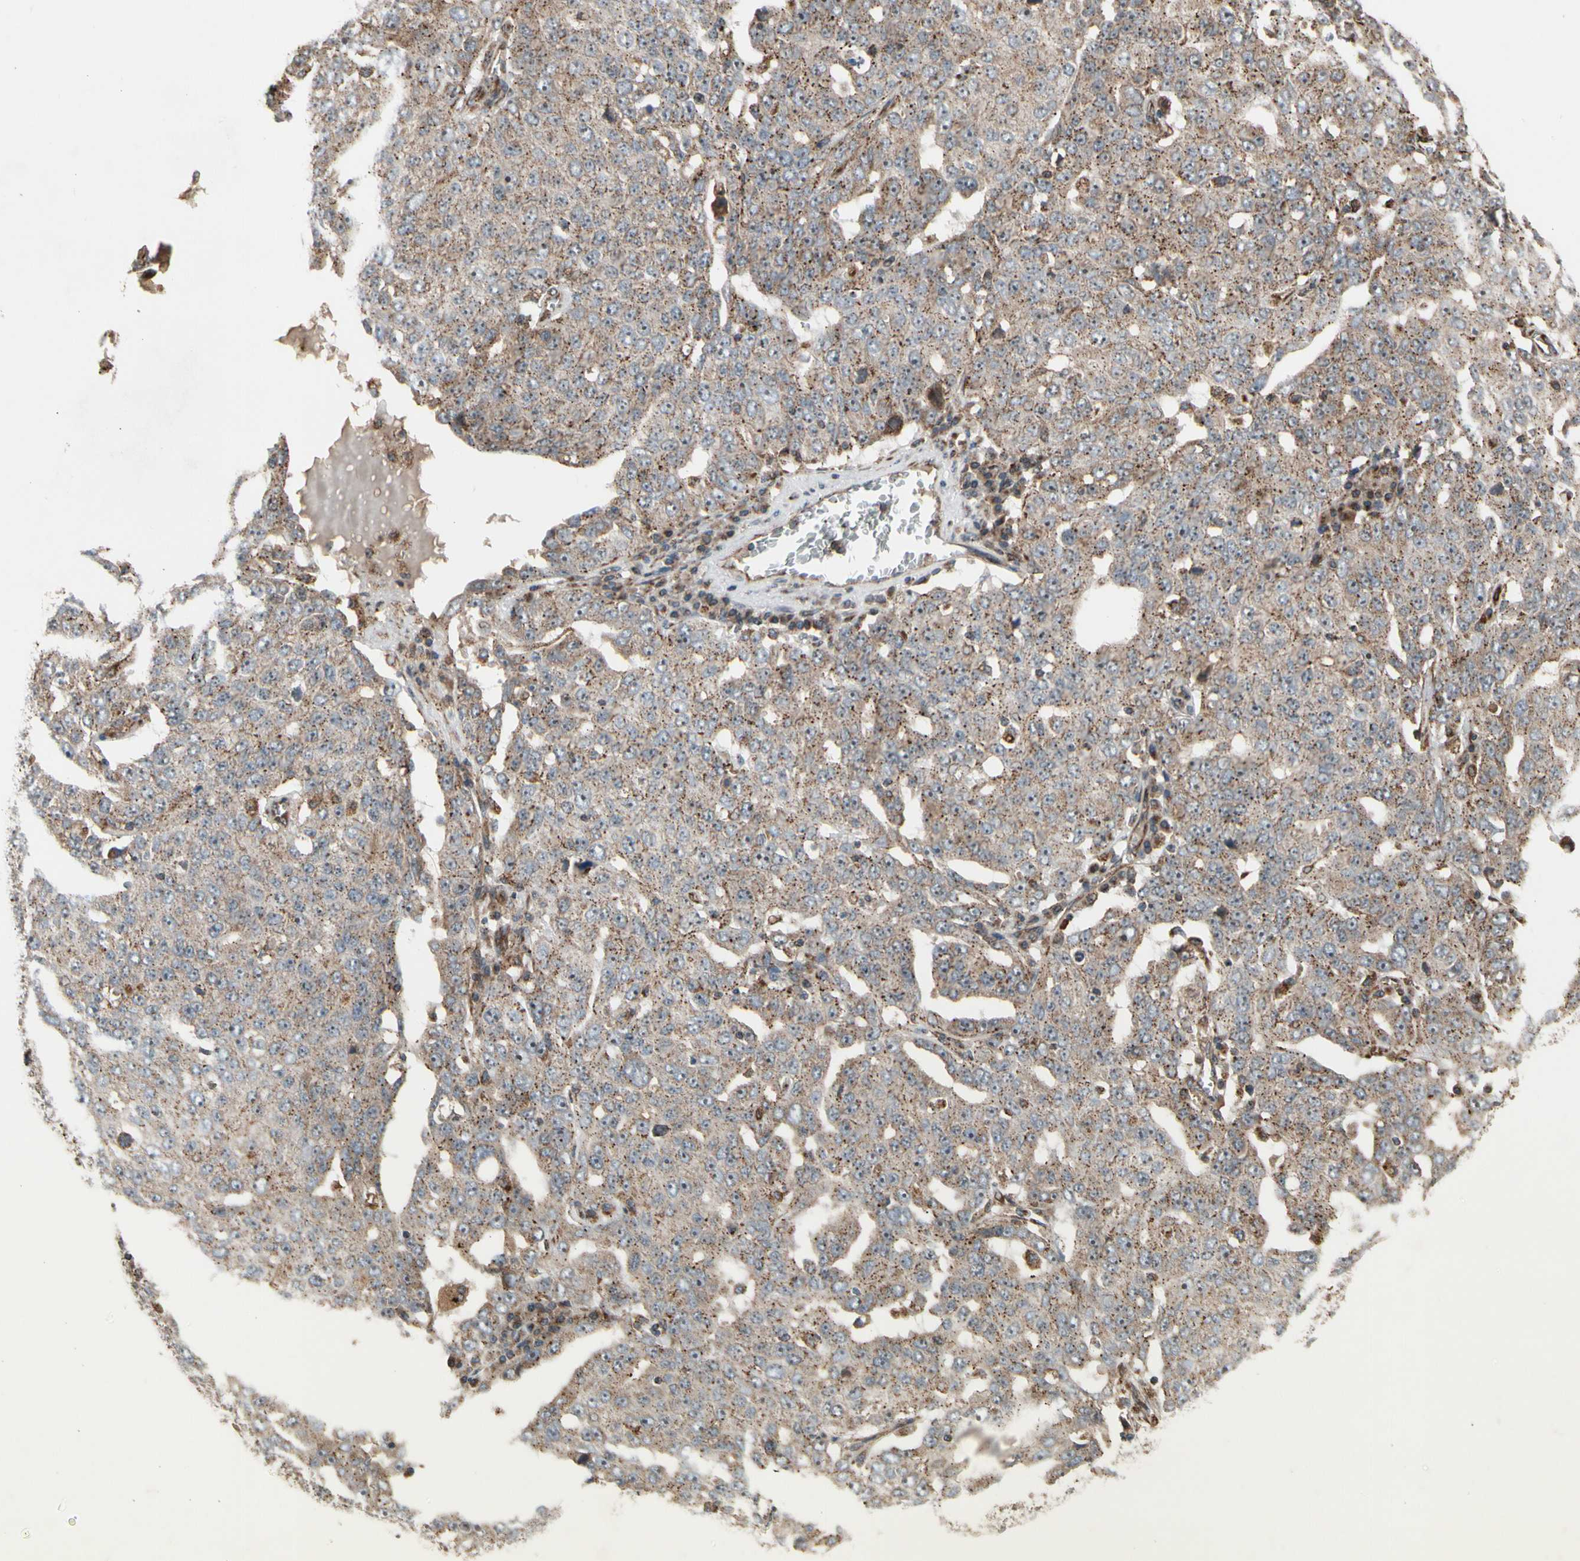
{"staining": {"intensity": "moderate", "quantity": ">75%", "location": "cytoplasmic/membranous"}, "tissue": "ovarian cancer", "cell_type": "Tumor cells", "image_type": "cancer", "snomed": [{"axis": "morphology", "description": "Carcinoma, endometroid"}, {"axis": "topography", "description": "Ovary"}], "caption": "A brown stain highlights moderate cytoplasmic/membranous staining of a protein in endometroid carcinoma (ovarian) tumor cells. (IHC, brightfield microscopy, high magnification).", "gene": "SLC39A9", "patient": {"sex": "female", "age": 62}}